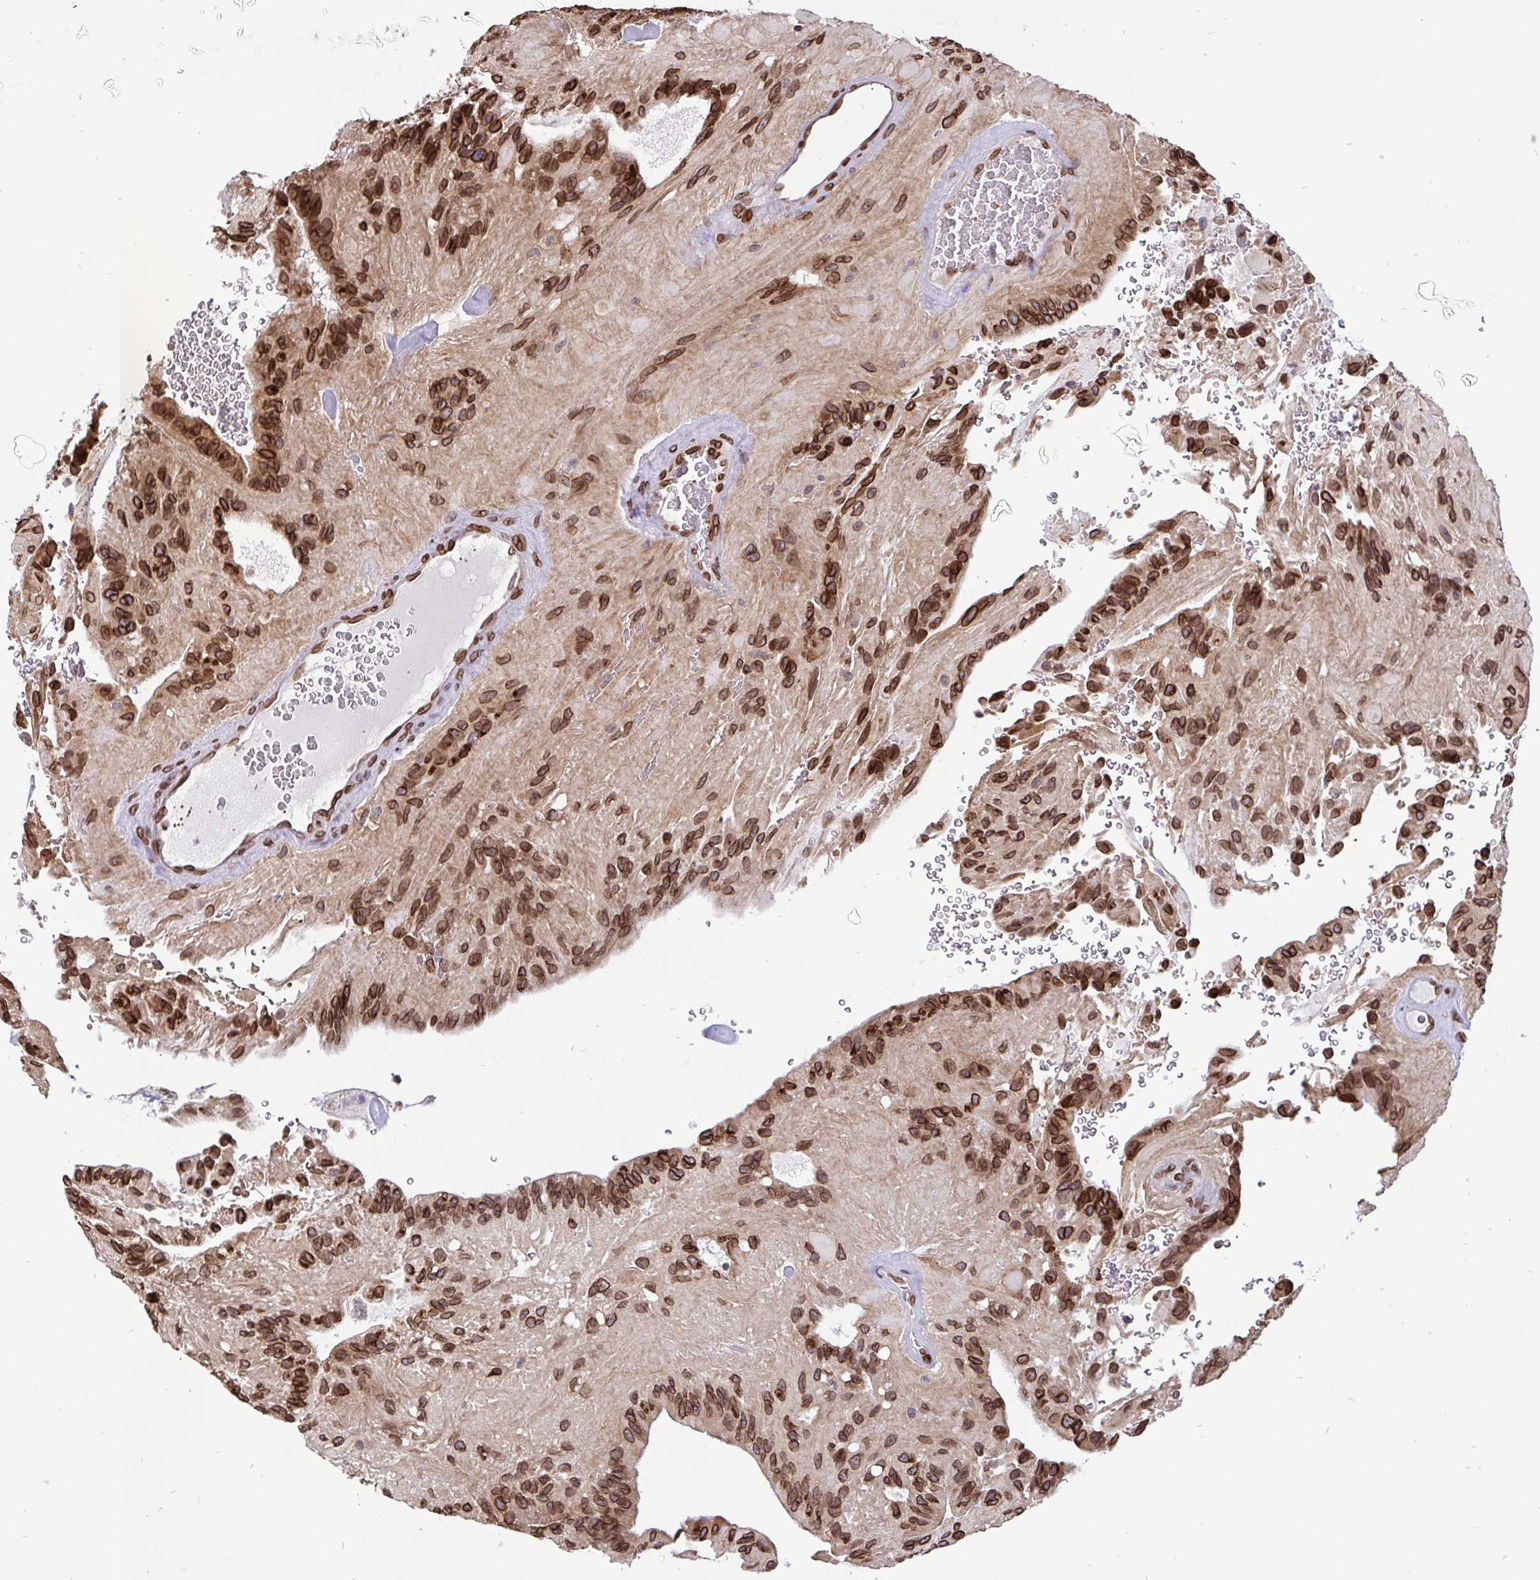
{"staining": {"intensity": "strong", "quantity": ">75%", "location": "cytoplasmic/membranous,nuclear"}, "tissue": "glioma", "cell_type": "Tumor cells", "image_type": "cancer", "snomed": [{"axis": "morphology", "description": "Glioma, malignant, Low grade"}, {"axis": "topography", "description": "Brain"}], "caption": "A high-resolution image shows immunohistochemistry (IHC) staining of malignant glioma (low-grade), which demonstrates strong cytoplasmic/membranous and nuclear positivity in about >75% of tumor cells.", "gene": "EMD", "patient": {"sex": "male", "age": 31}}